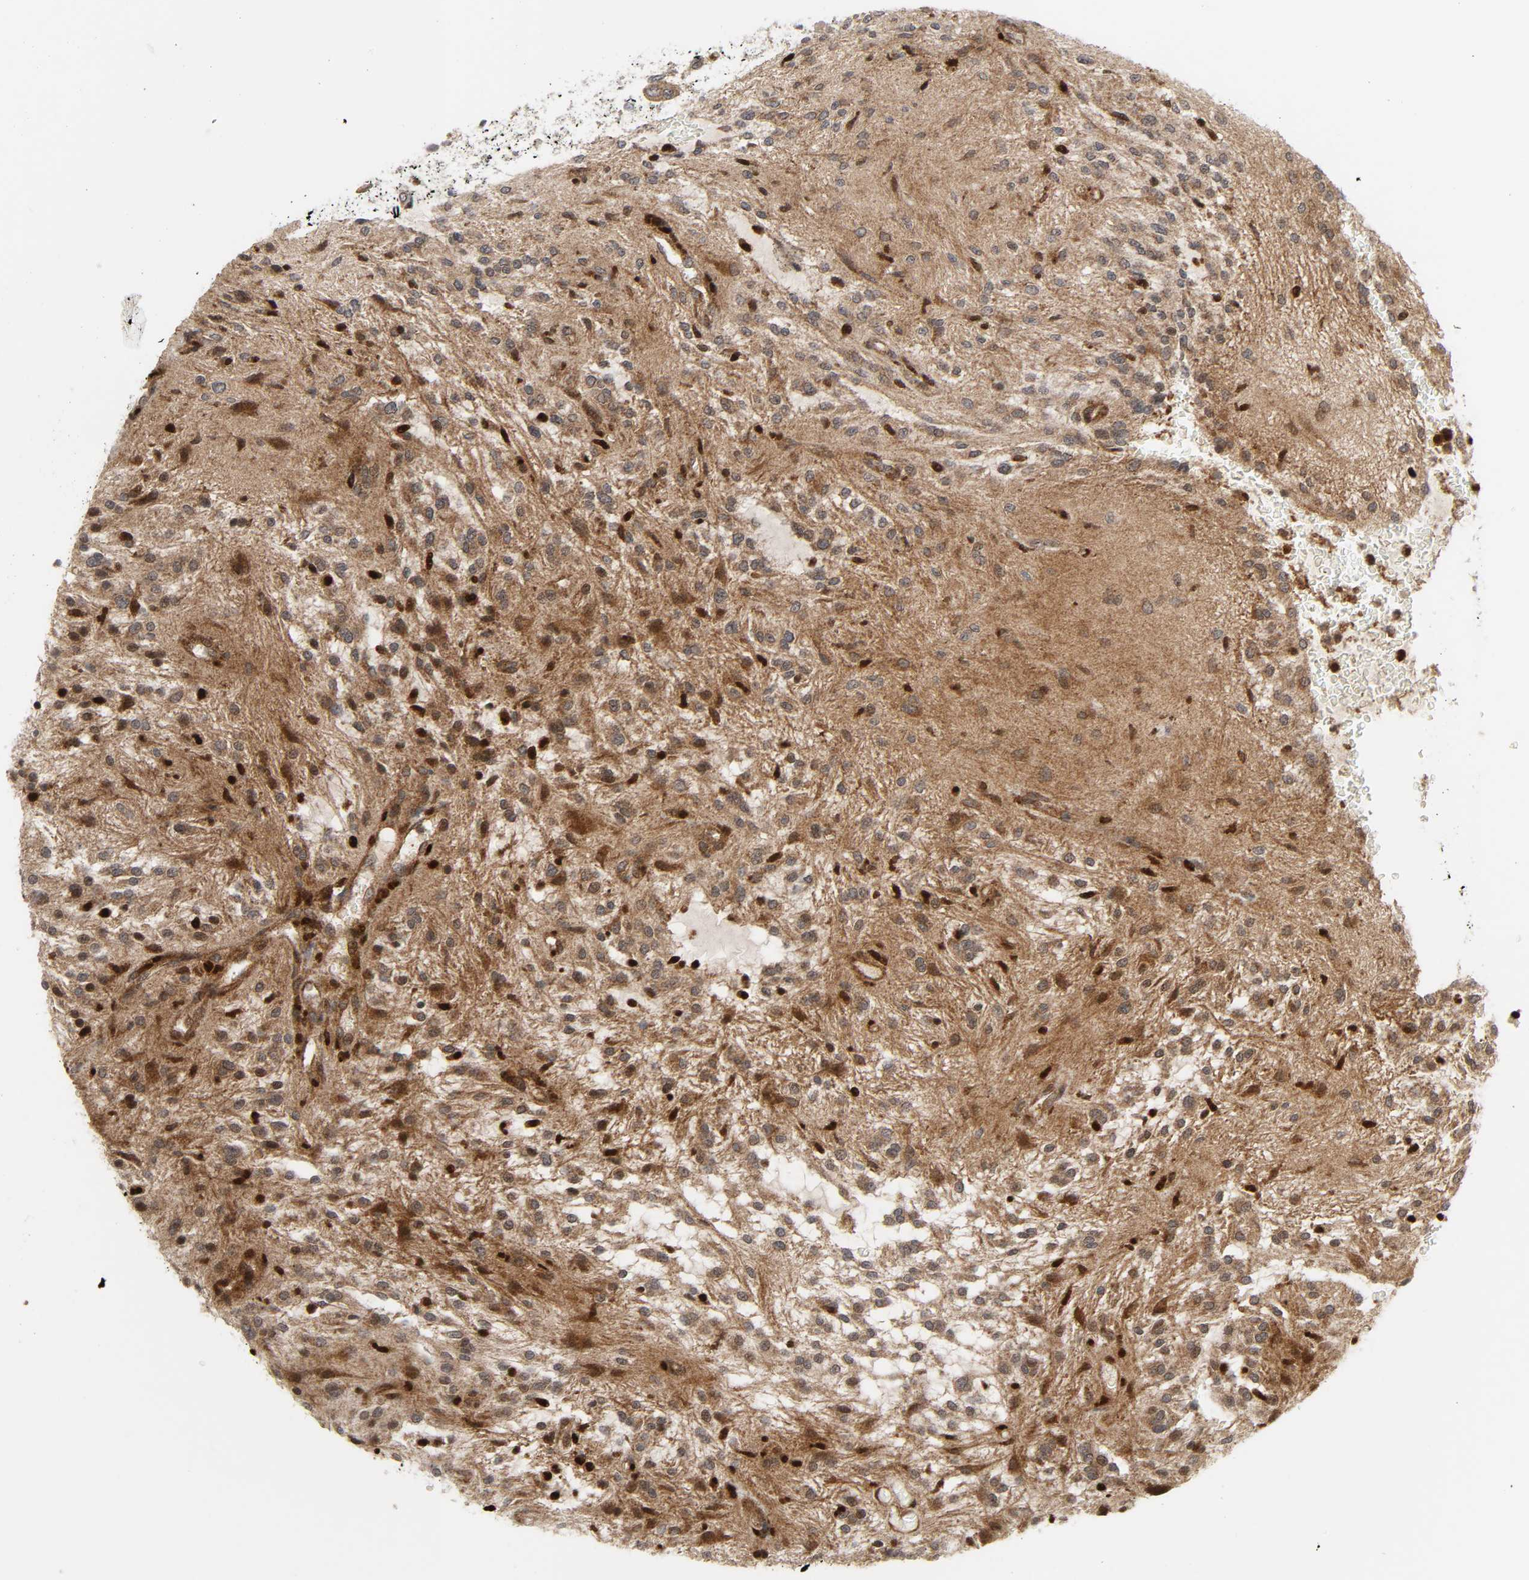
{"staining": {"intensity": "strong", "quantity": ">75%", "location": "cytoplasmic/membranous,nuclear"}, "tissue": "glioma", "cell_type": "Tumor cells", "image_type": "cancer", "snomed": [{"axis": "morphology", "description": "Glioma, malignant, NOS"}, {"axis": "topography", "description": "Cerebellum"}], "caption": "This is a micrograph of IHC staining of malignant glioma, which shows strong expression in the cytoplasmic/membranous and nuclear of tumor cells.", "gene": "CHUK", "patient": {"sex": "female", "age": 10}}